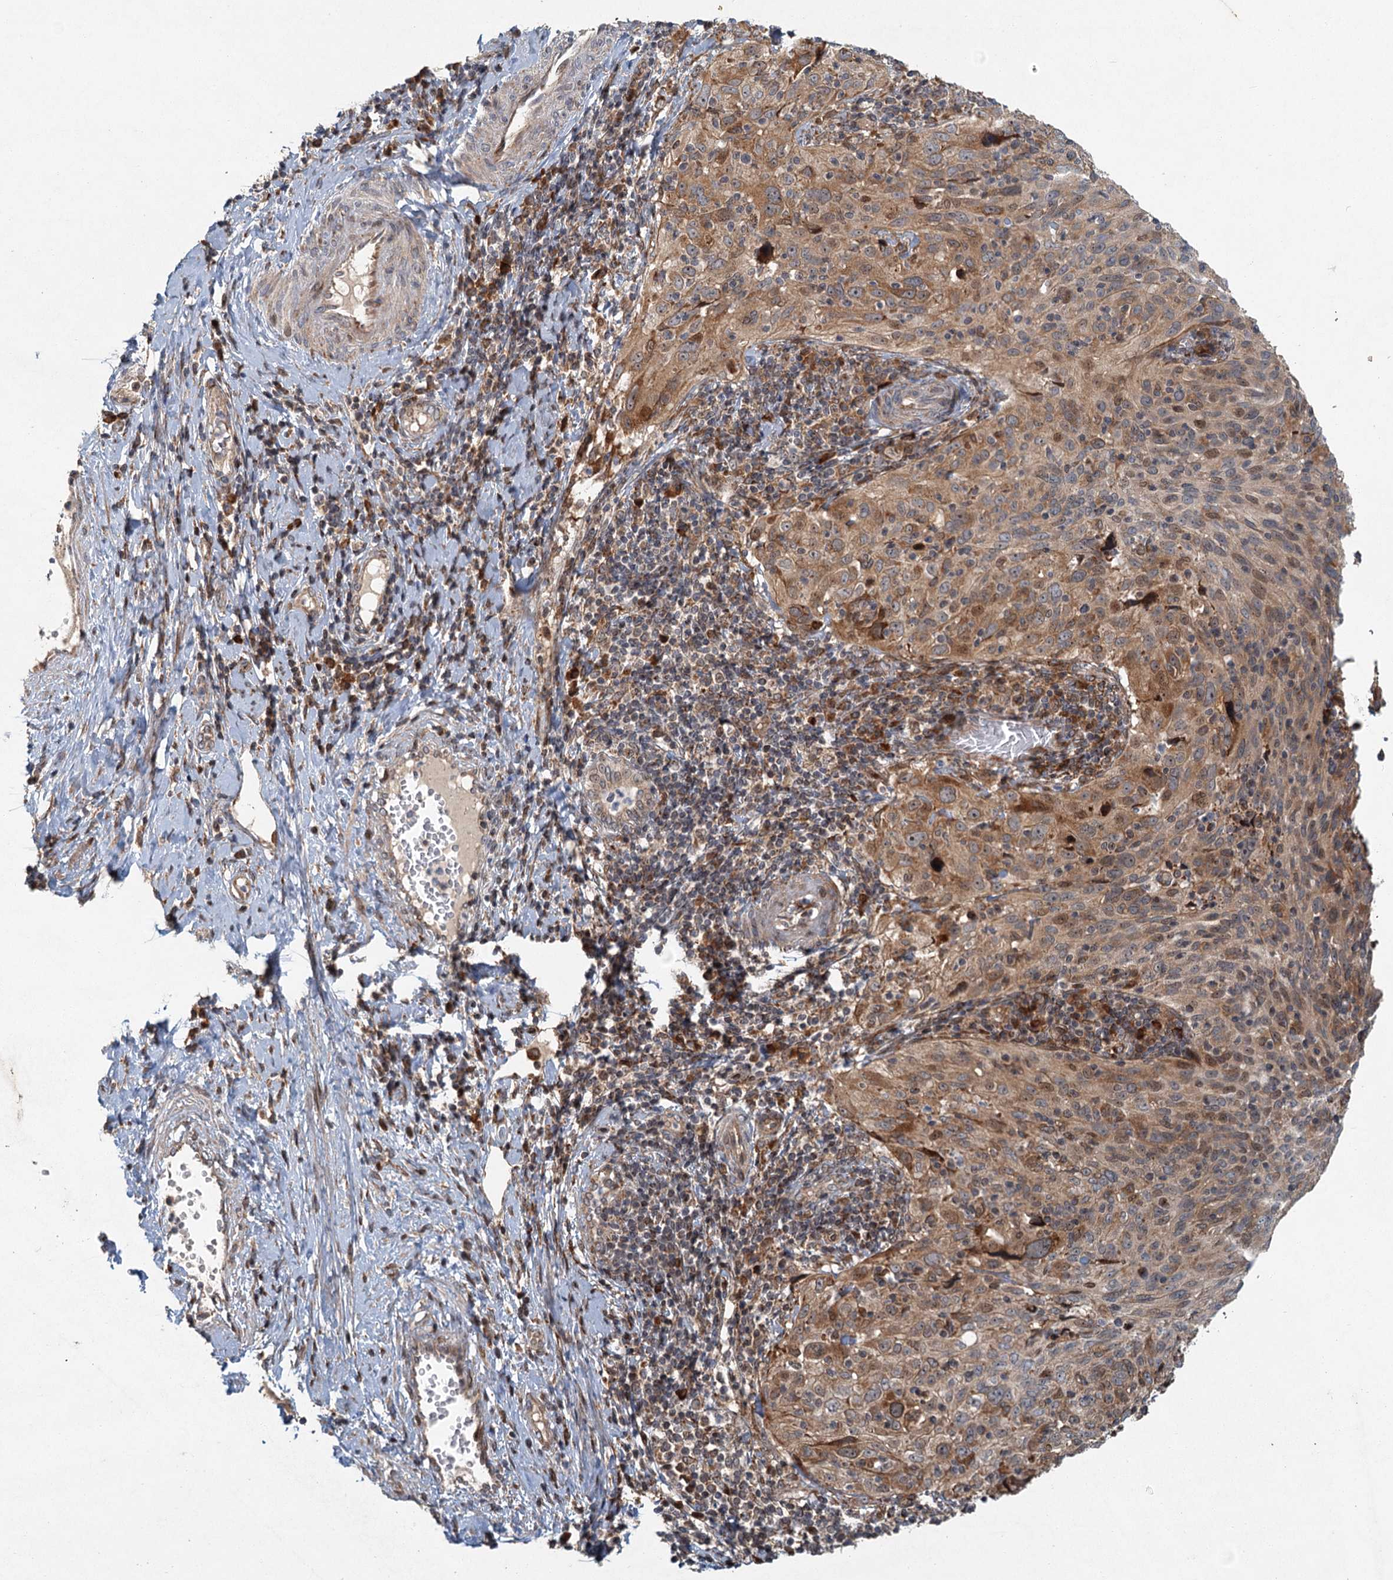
{"staining": {"intensity": "moderate", "quantity": ">75%", "location": "cytoplasmic/membranous"}, "tissue": "cervical cancer", "cell_type": "Tumor cells", "image_type": "cancer", "snomed": [{"axis": "morphology", "description": "Squamous cell carcinoma, NOS"}, {"axis": "topography", "description": "Cervix"}], "caption": "Squamous cell carcinoma (cervical) tissue demonstrates moderate cytoplasmic/membranous positivity in about >75% of tumor cells, visualized by immunohistochemistry.", "gene": "SRPX2", "patient": {"sex": "female", "age": 31}}